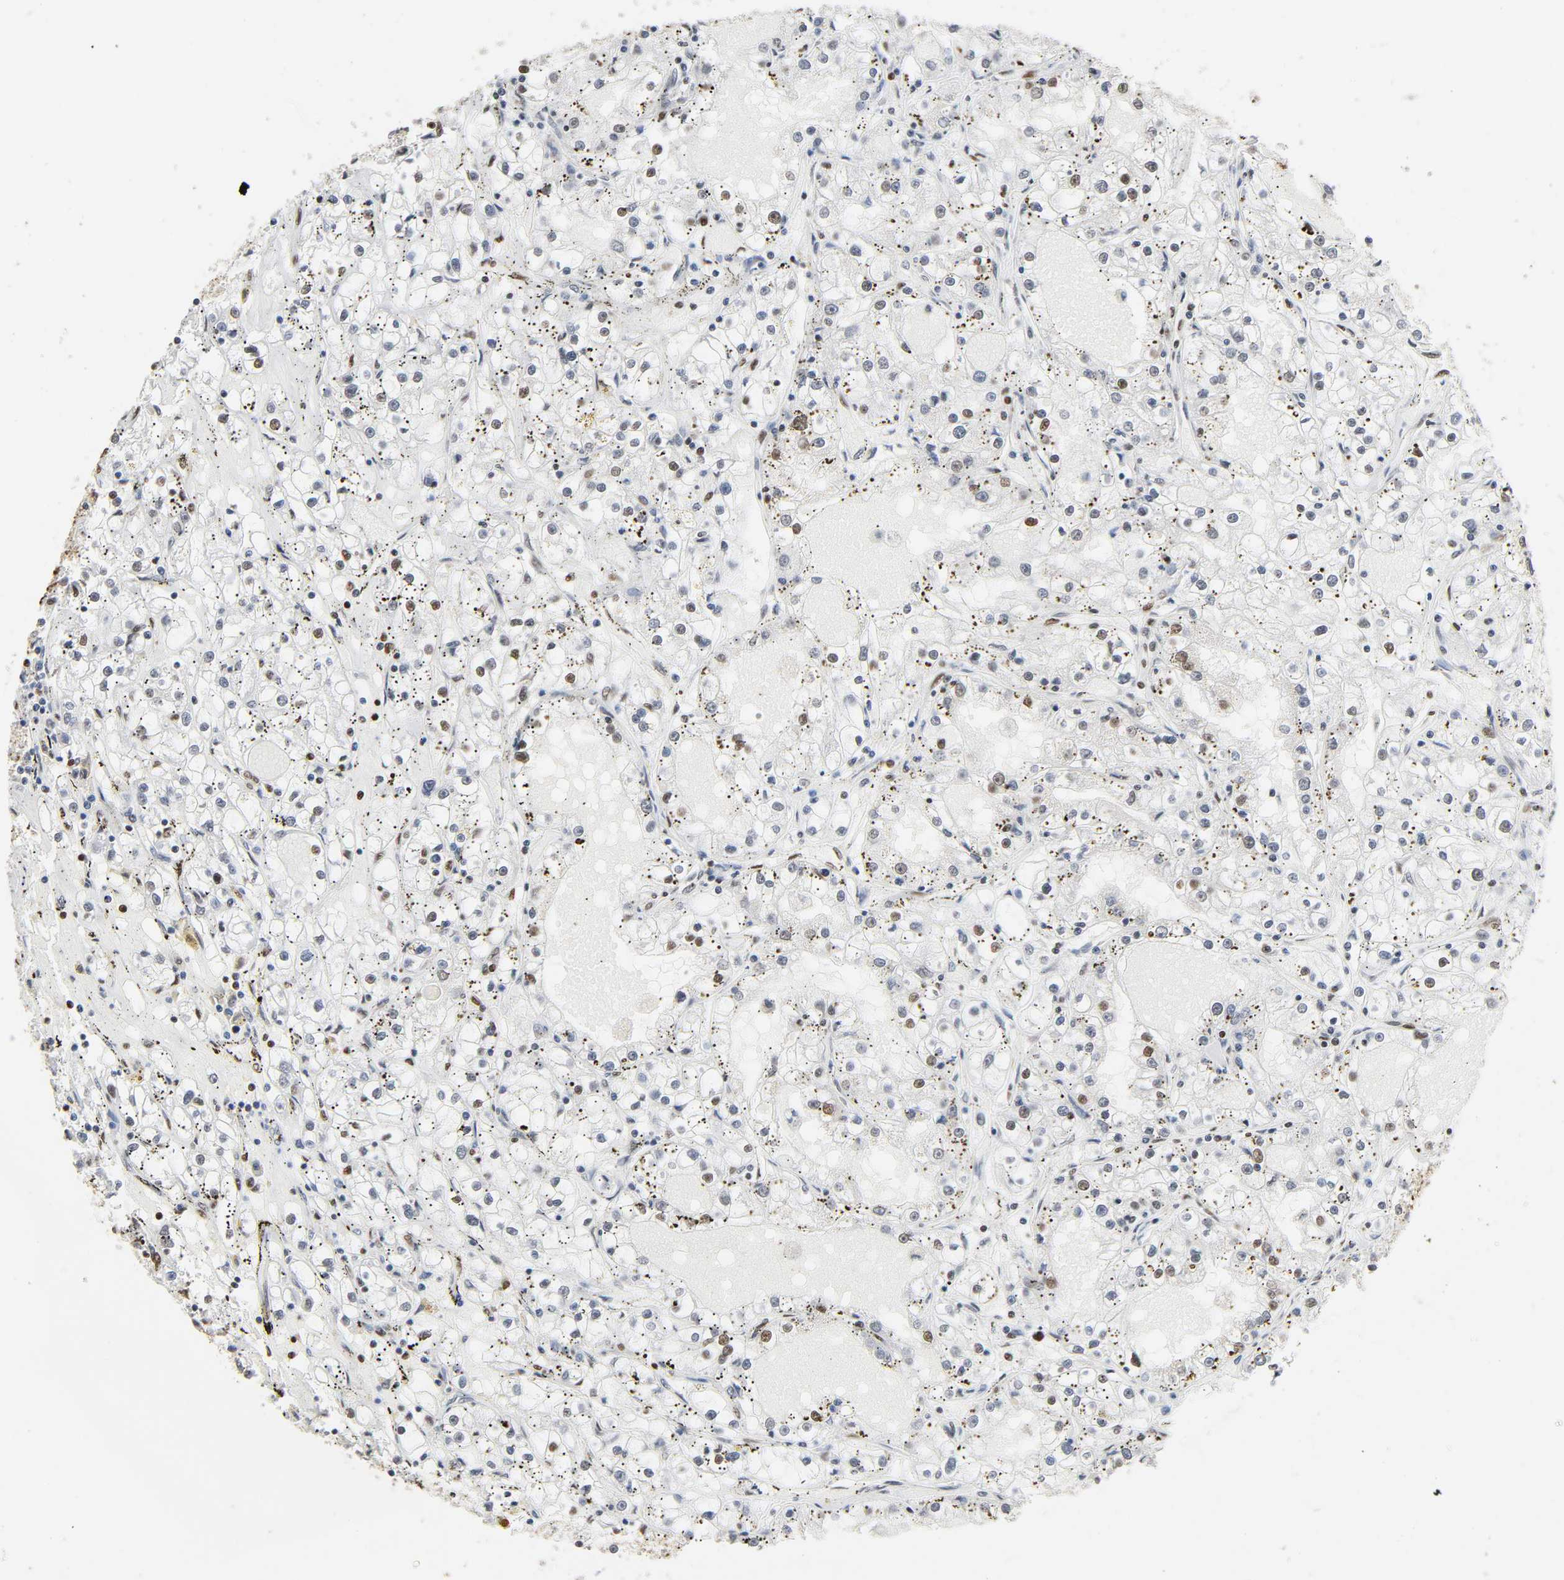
{"staining": {"intensity": "moderate", "quantity": "25%-75%", "location": "nuclear"}, "tissue": "renal cancer", "cell_type": "Tumor cells", "image_type": "cancer", "snomed": [{"axis": "morphology", "description": "Adenocarcinoma, NOS"}, {"axis": "topography", "description": "Kidney"}], "caption": "High-power microscopy captured an IHC histopathology image of renal cancer, revealing moderate nuclear staining in approximately 25%-75% of tumor cells.", "gene": "HNRNPC", "patient": {"sex": "male", "age": 56}}